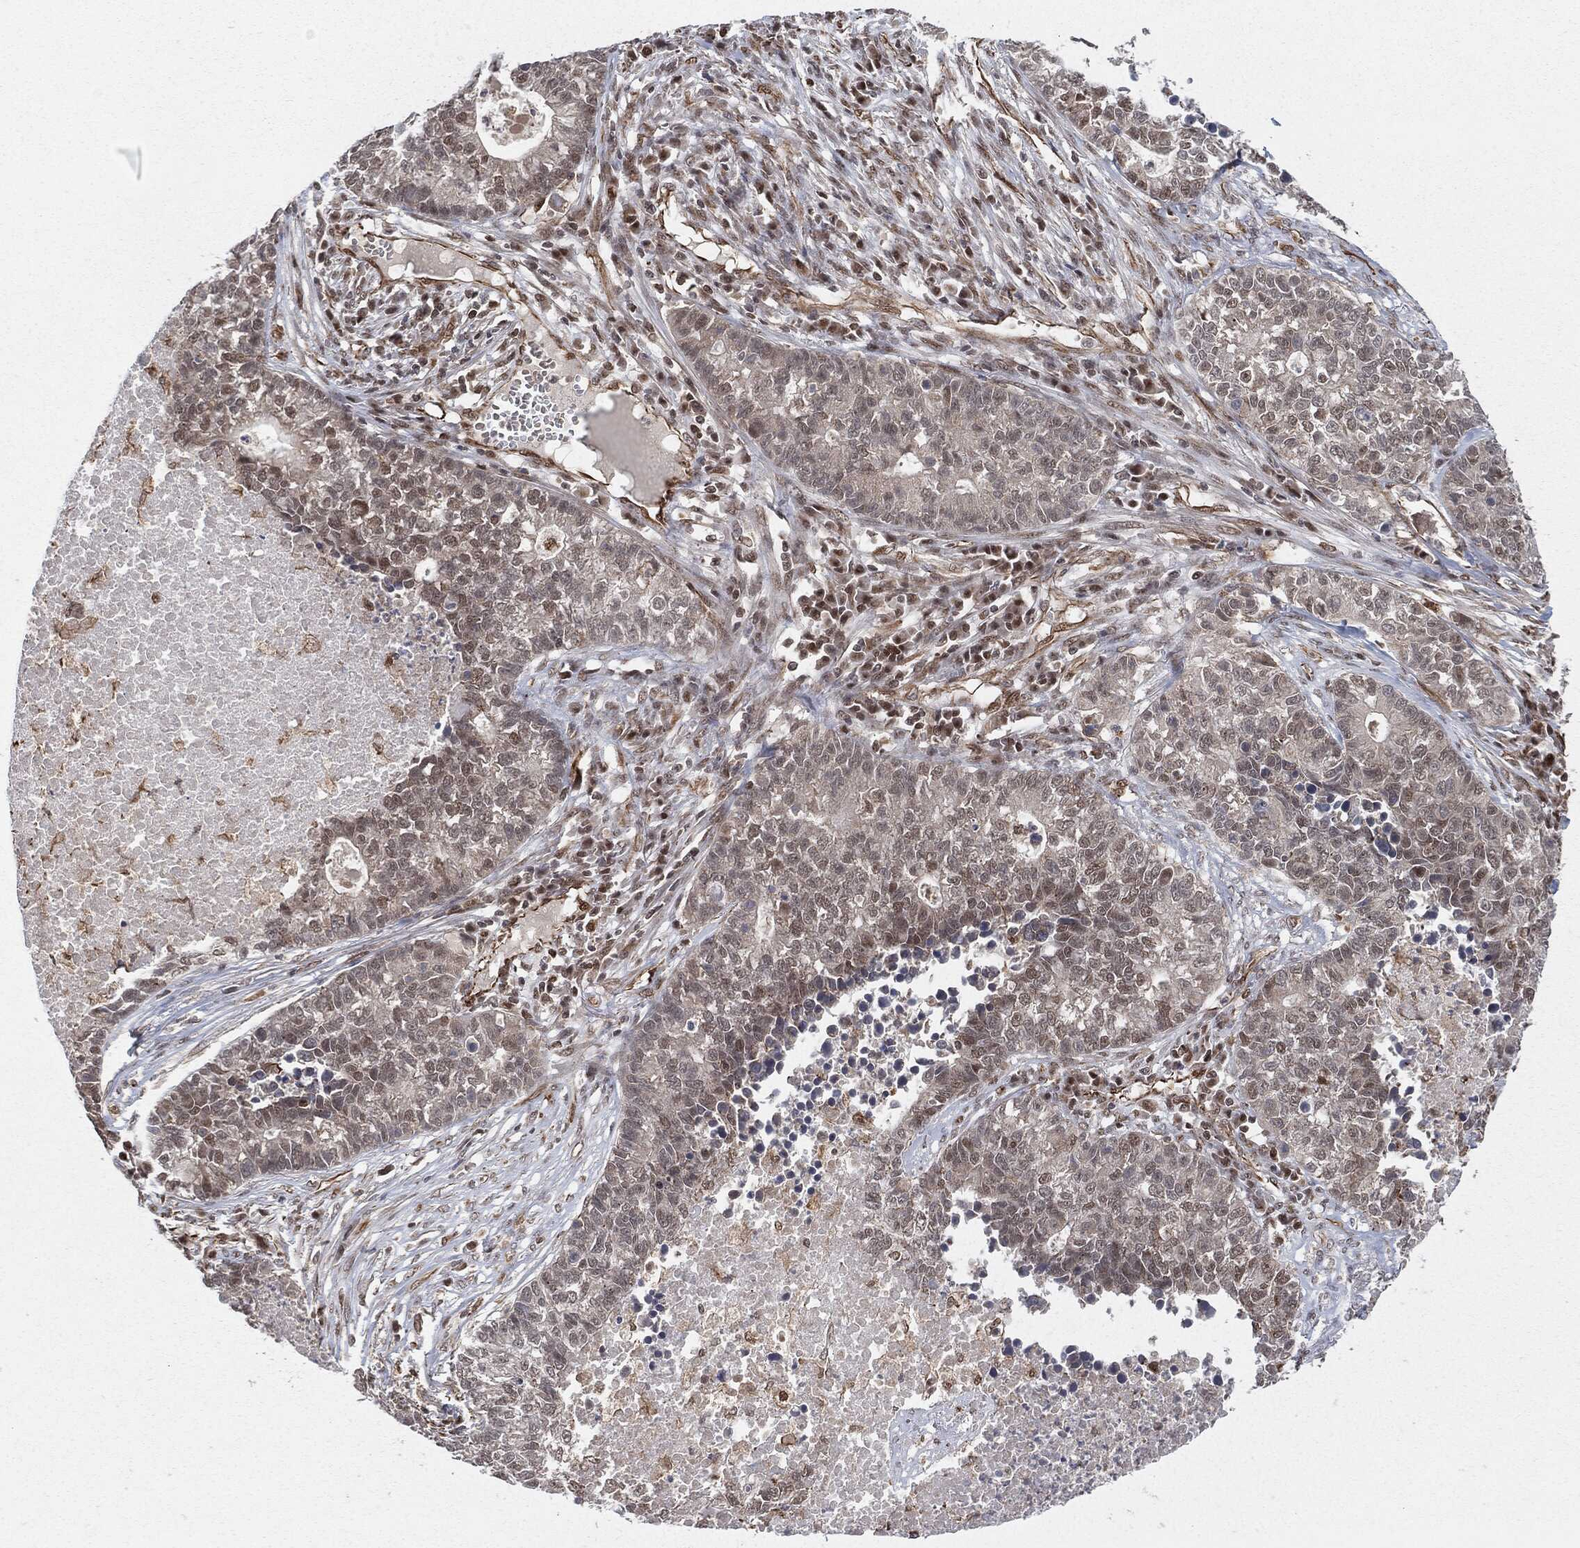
{"staining": {"intensity": "moderate", "quantity": "<25%", "location": "nuclear"}, "tissue": "lung cancer", "cell_type": "Tumor cells", "image_type": "cancer", "snomed": [{"axis": "morphology", "description": "Adenocarcinoma, NOS"}, {"axis": "topography", "description": "Lung"}], "caption": "Immunohistochemistry of human lung adenocarcinoma reveals low levels of moderate nuclear expression in approximately <25% of tumor cells.", "gene": "TP53RK", "patient": {"sex": "male", "age": 57}}